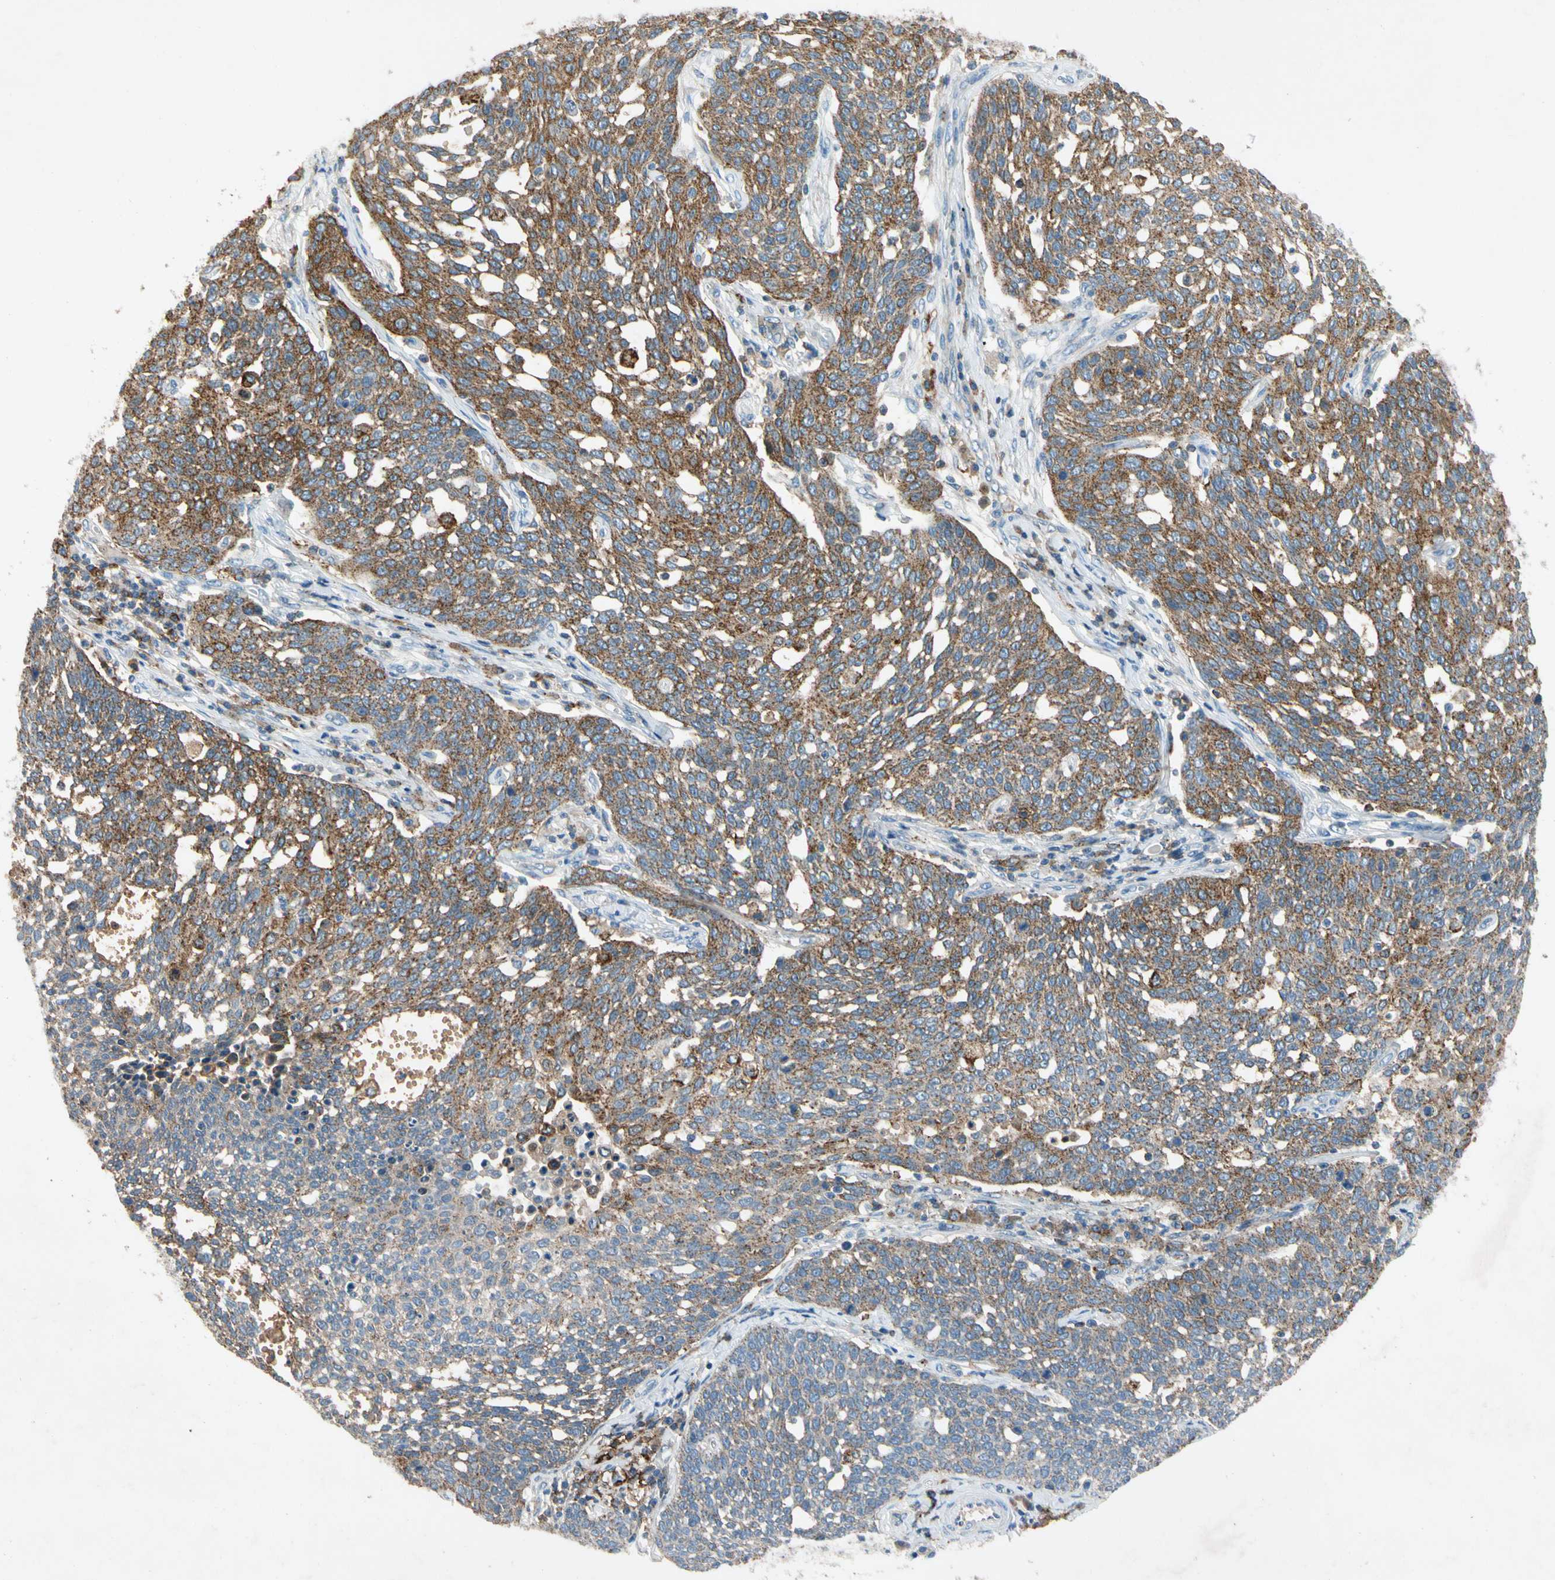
{"staining": {"intensity": "strong", "quantity": ">75%", "location": "cytoplasmic/membranous"}, "tissue": "cervical cancer", "cell_type": "Tumor cells", "image_type": "cancer", "snomed": [{"axis": "morphology", "description": "Squamous cell carcinoma, NOS"}, {"axis": "topography", "description": "Cervix"}], "caption": "Immunohistochemistry (IHC) image of cervical squamous cell carcinoma stained for a protein (brown), which reveals high levels of strong cytoplasmic/membranous positivity in about >75% of tumor cells.", "gene": "NDFIP2", "patient": {"sex": "female", "age": 34}}